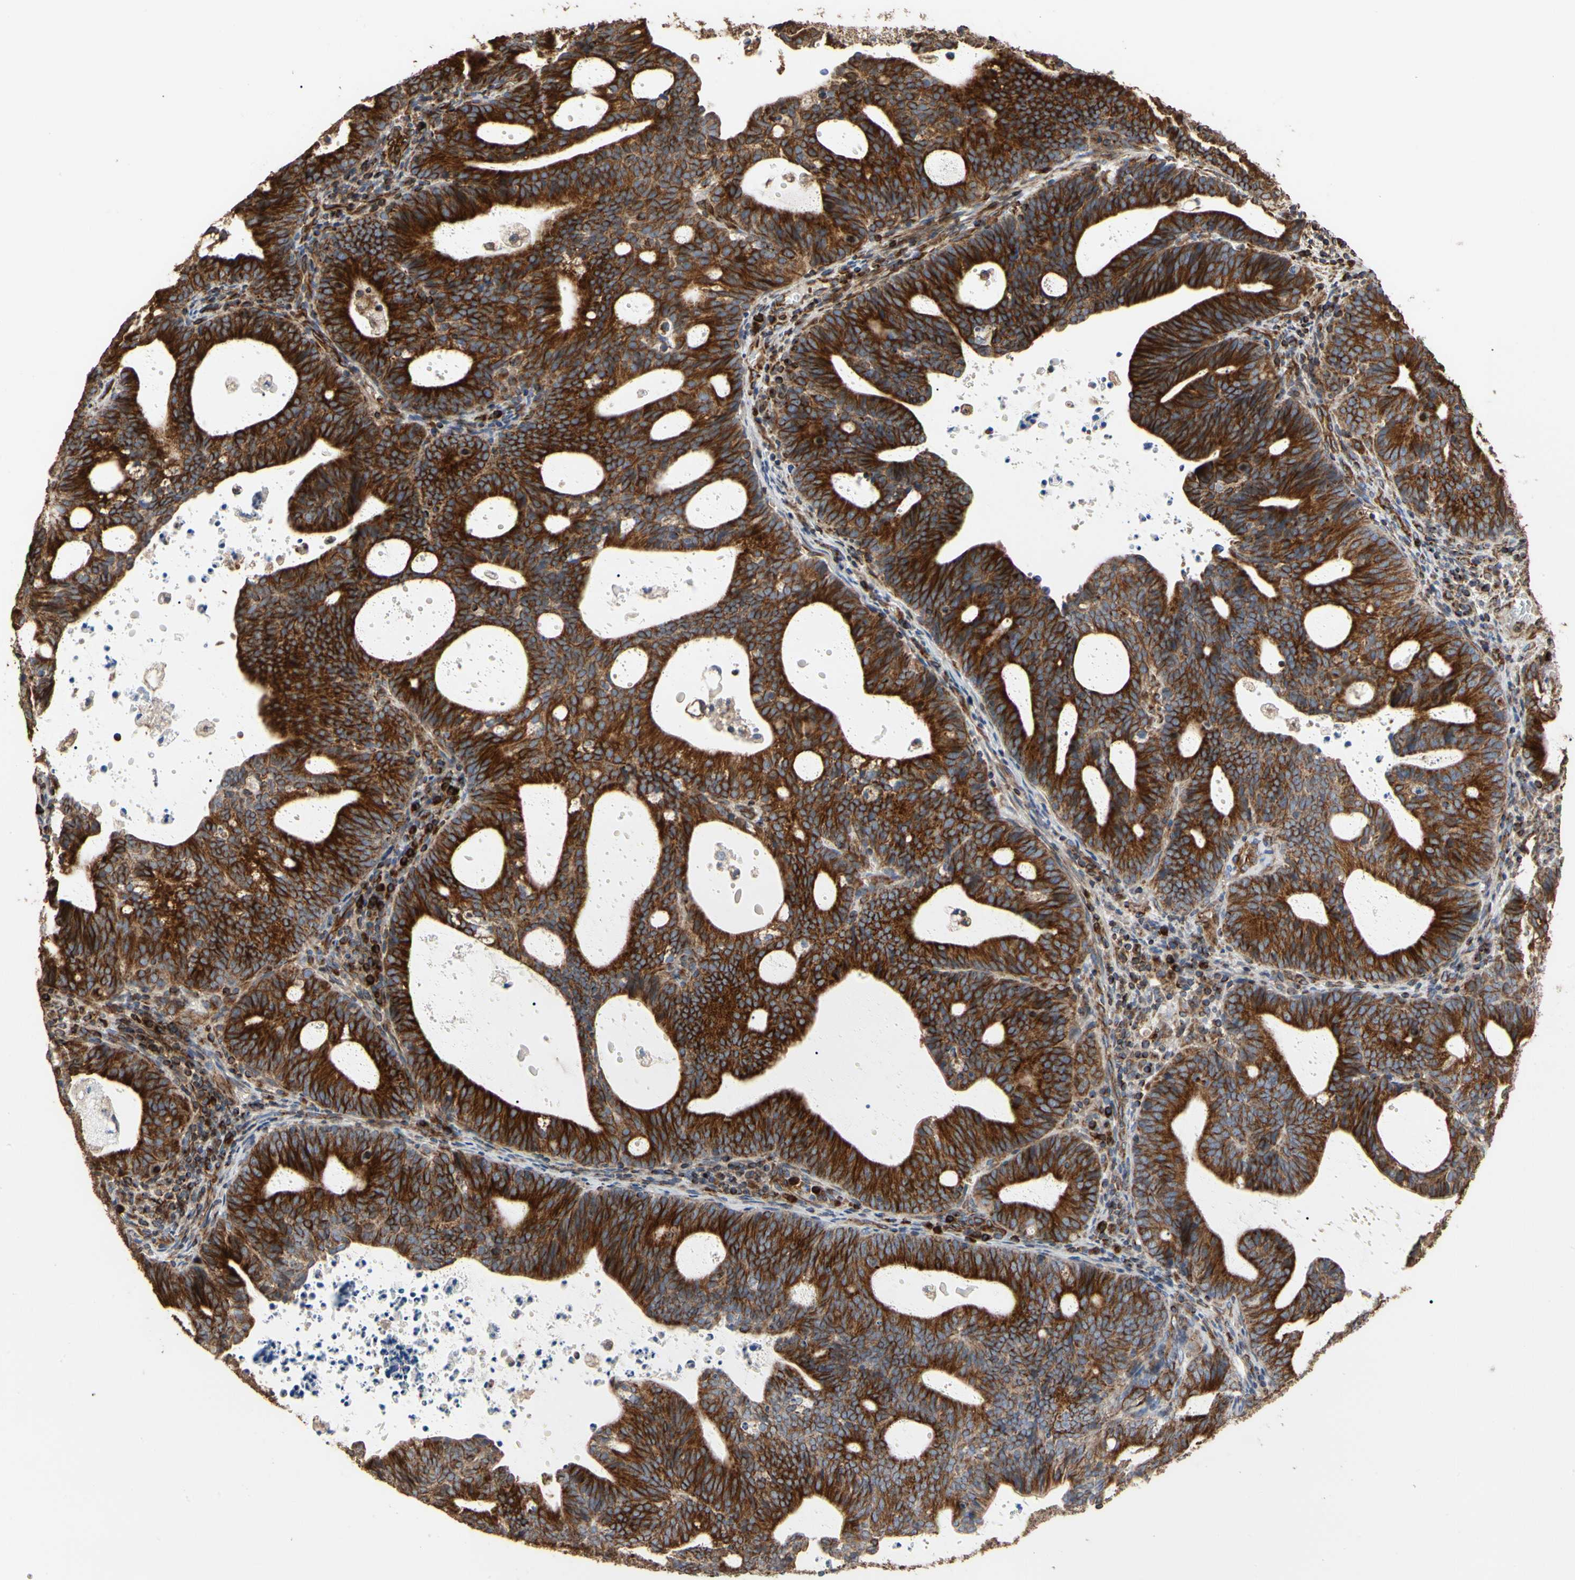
{"staining": {"intensity": "strong", "quantity": ">75%", "location": "cytoplasmic/membranous"}, "tissue": "endometrial cancer", "cell_type": "Tumor cells", "image_type": "cancer", "snomed": [{"axis": "morphology", "description": "Adenocarcinoma, NOS"}, {"axis": "topography", "description": "Uterus"}], "caption": "A micrograph of human endometrial cancer (adenocarcinoma) stained for a protein reveals strong cytoplasmic/membranous brown staining in tumor cells.", "gene": "TUBA1A", "patient": {"sex": "female", "age": 83}}